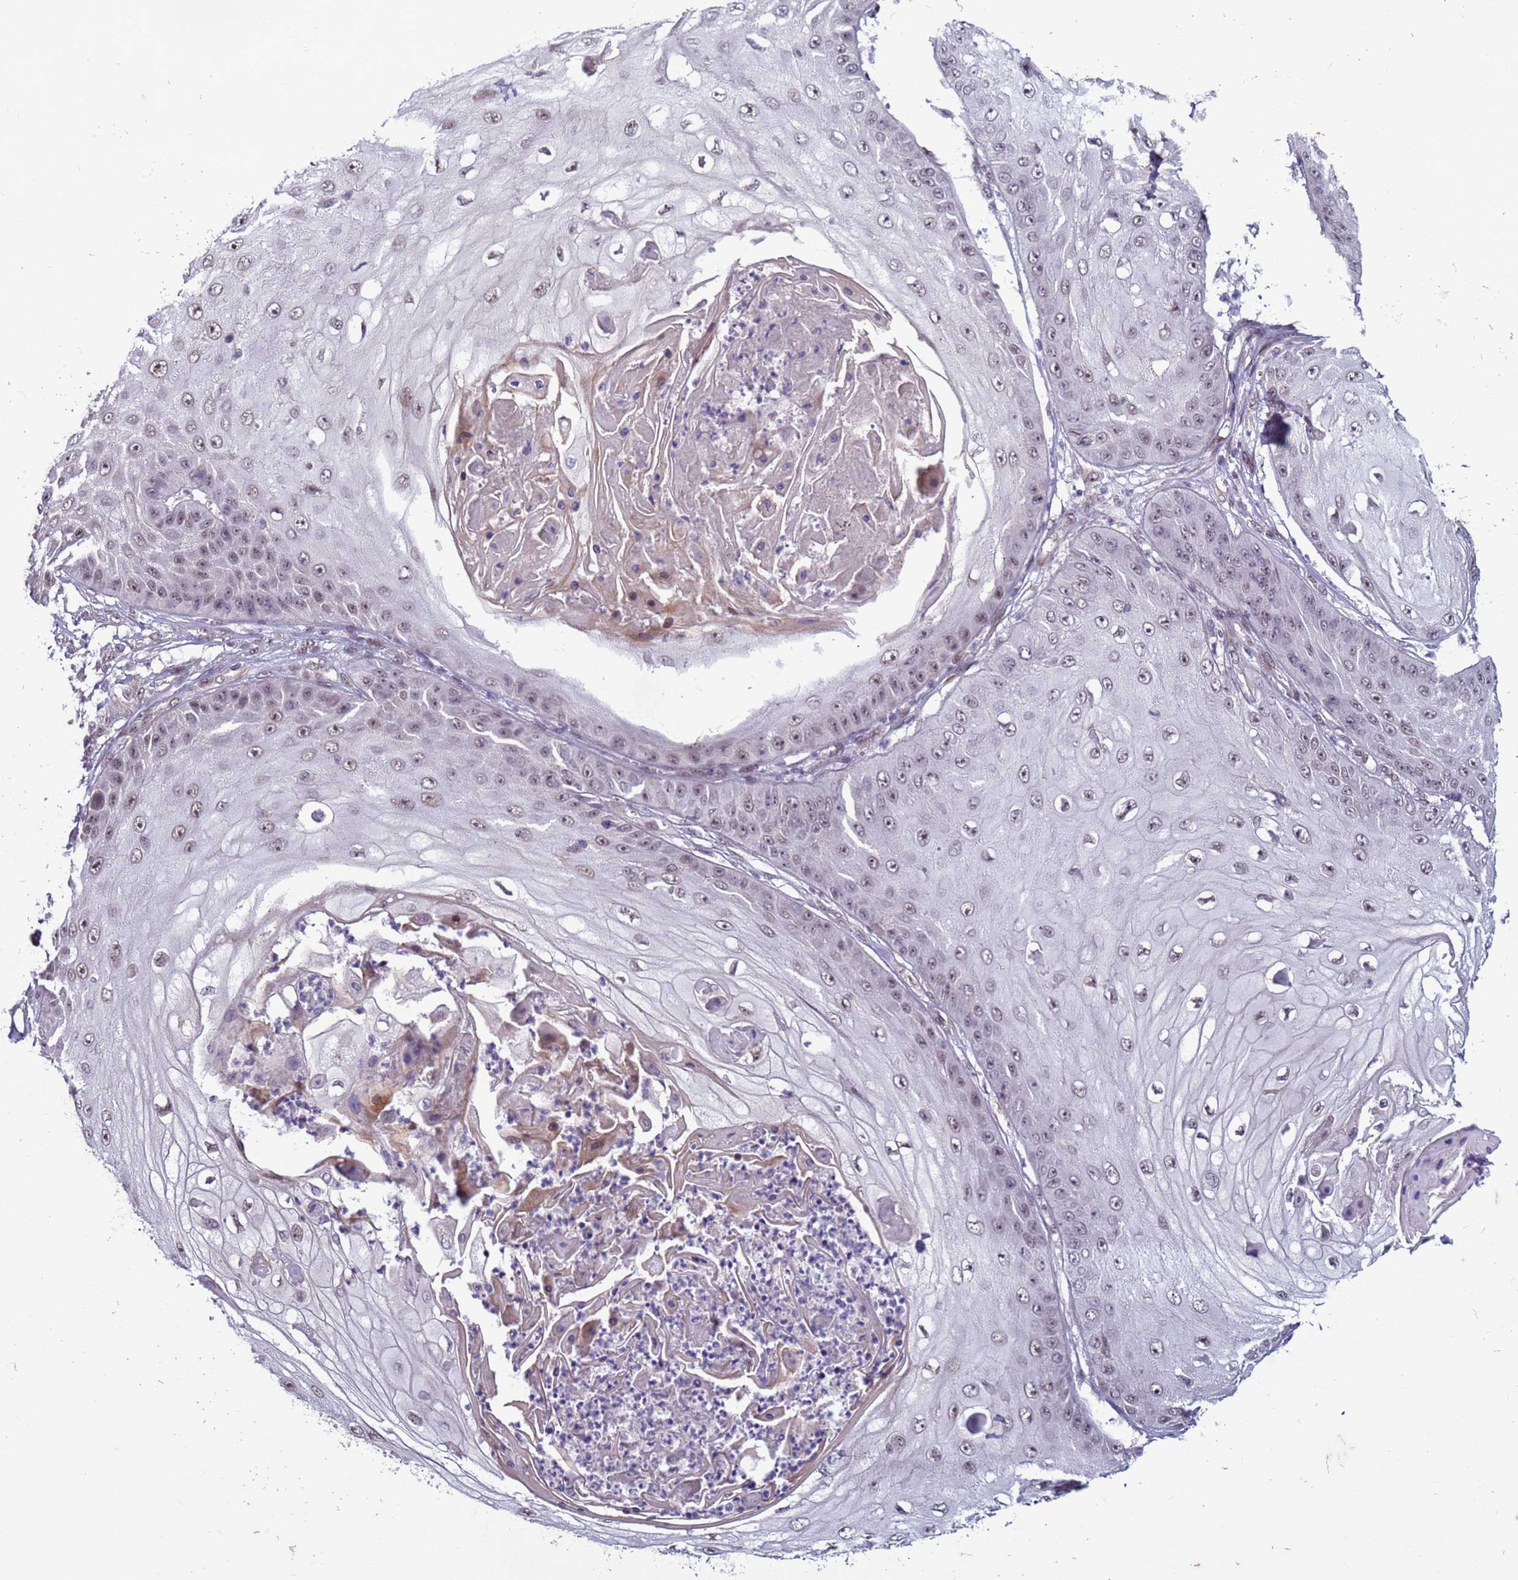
{"staining": {"intensity": "negative", "quantity": "none", "location": "none"}, "tissue": "skin cancer", "cell_type": "Tumor cells", "image_type": "cancer", "snomed": [{"axis": "morphology", "description": "Squamous cell carcinoma, NOS"}, {"axis": "topography", "description": "Skin"}], "caption": "IHC image of neoplastic tissue: human squamous cell carcinoma (skin) stained with DAB exhibits no significant protein positivity in tumor cells. The staining was performed using DAB to visualize the protein expression in brown, while the nuclei were stained in blue with hematoxylin (Magnification: 20x).", "gene": "SHC3", "patient": {"sex": "male", "age": 70}}